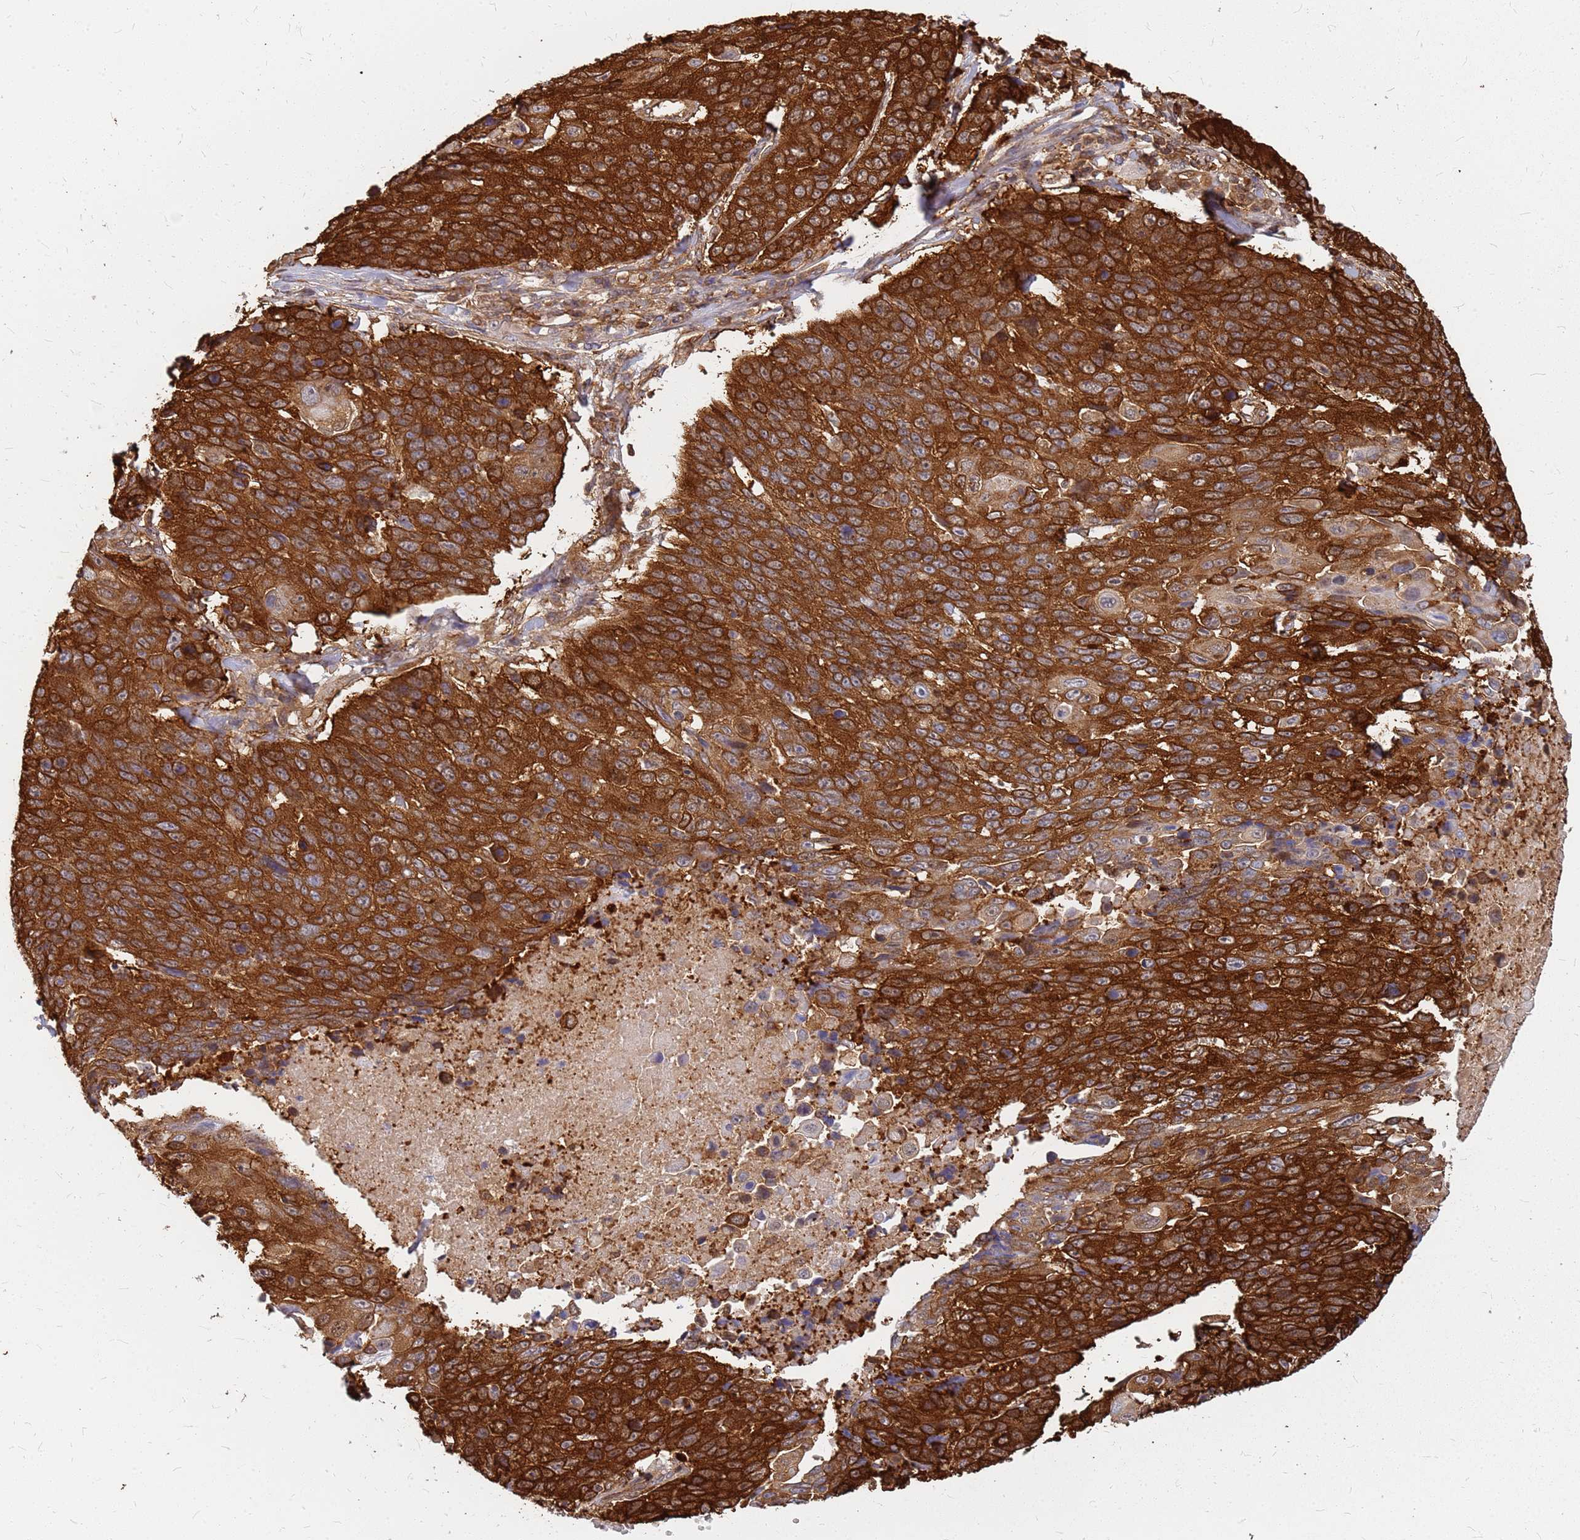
{"staining": {"intensity": "strong", "quantity": ">75%", "location": "cytoplasmic/membranous"}, "tissue": "lung cancer", "cell_type": "Tumor cells", "image_type": "cancer", "snomed": [{"axis": "morphology", "description": "Squamous cell carcinoma, NOS"}, {"axis": "topography", "description": "Lung"}], "caption": "IHC (DAB (3,3'-diaminobenzidine)) staining of squamous cell carcinoma (lung) exhibits strong cytoplasmic/membranous protein staining in about >75% of tumor cells.", "gene": "HDX", "patient": {"sex": "male", "age": 66}}